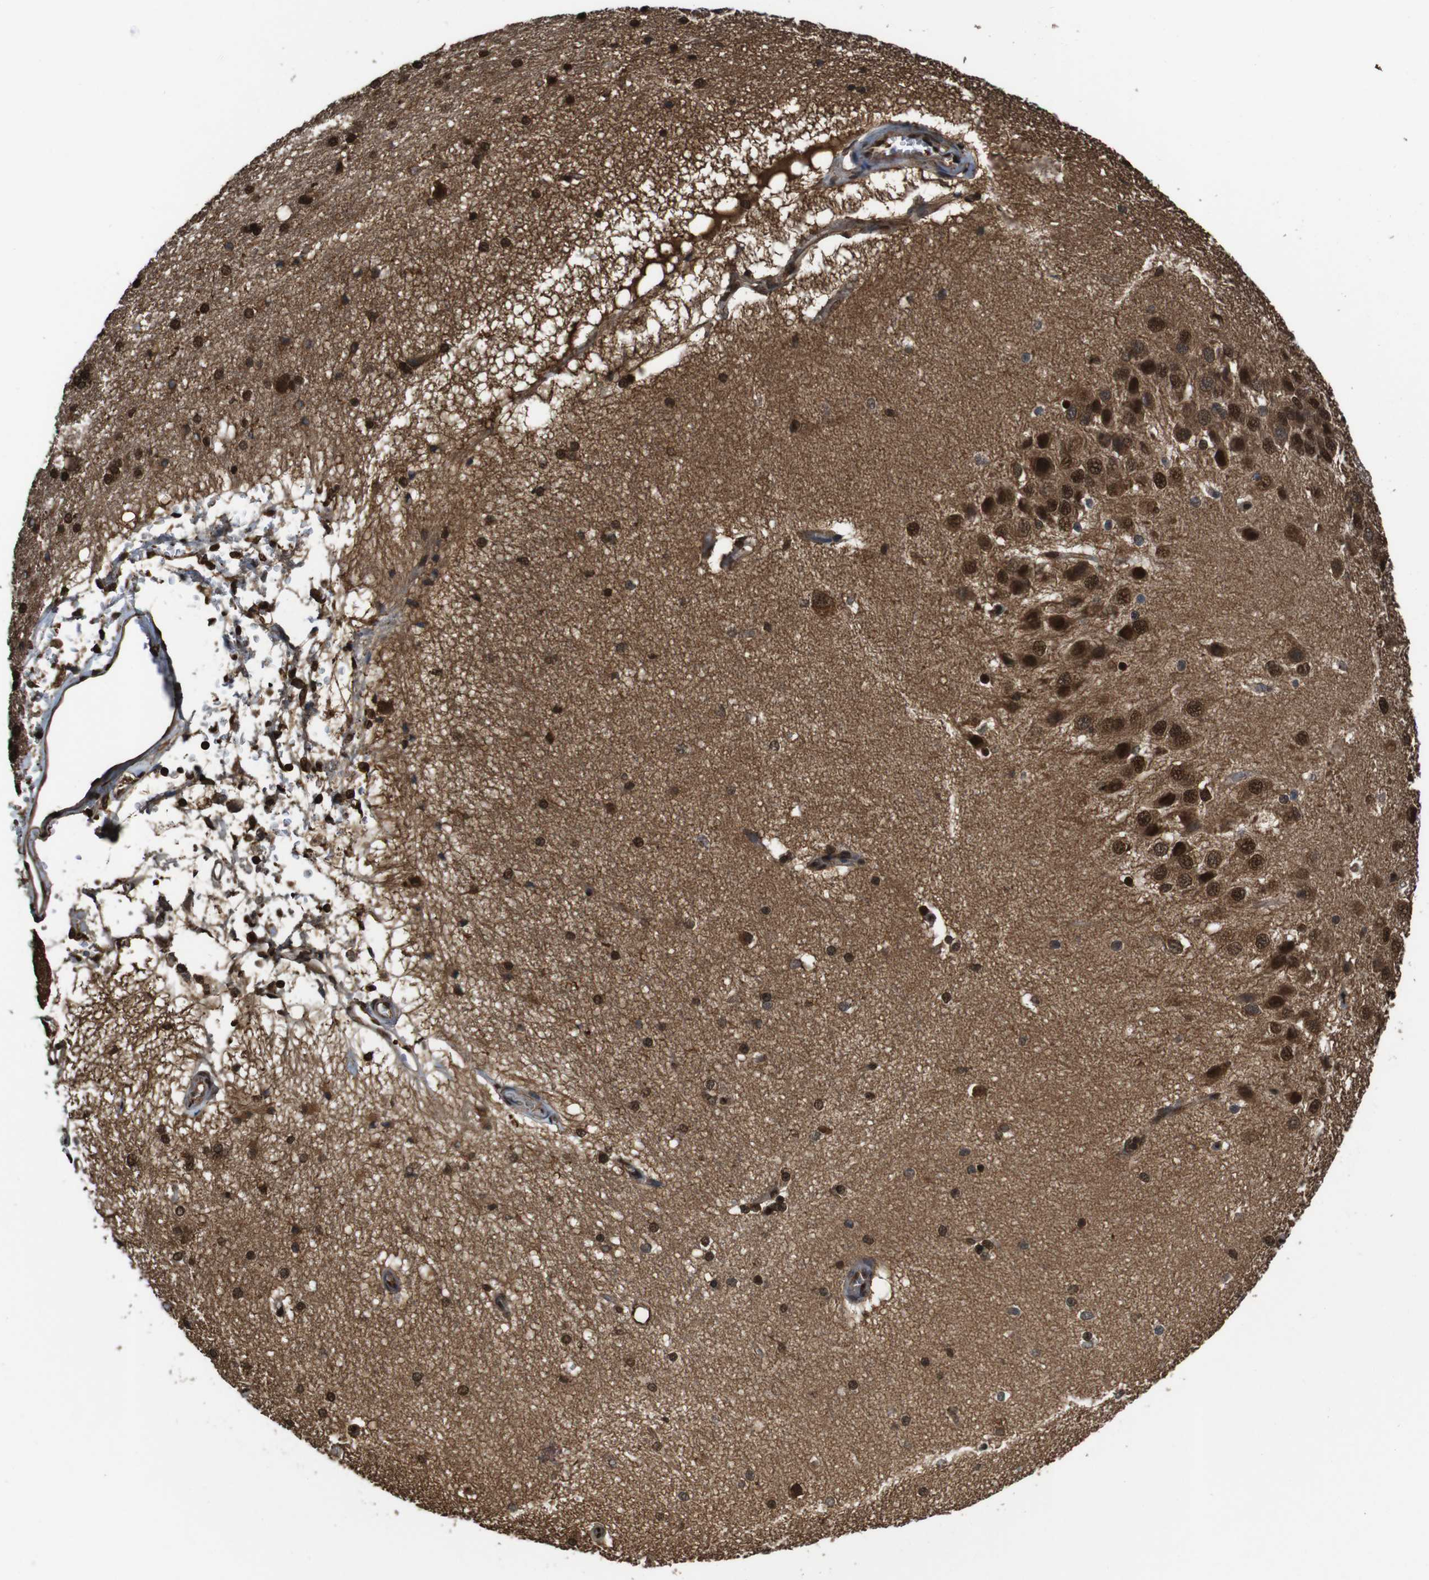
{"staining": {"intensity": "strong", "quantity": ">75%", "location": "cytoplasmic/membranous,nuclear"}, "tissue": "hippocampus", "cell_type": "Glial cells", "image_type": "normal", "snomed": [{"axis": "morphology", "description": "Normal tissue, NOS"}, {"axis": "topography", "description": "Hippocampus"}], "caption": "An image of hippocampus stained for a protein shows strong cytoplasmic/membranous,nuclear brown staining in glial cells.", "gene": "VCP", "patient": {"sex": "female", "age": 19}}